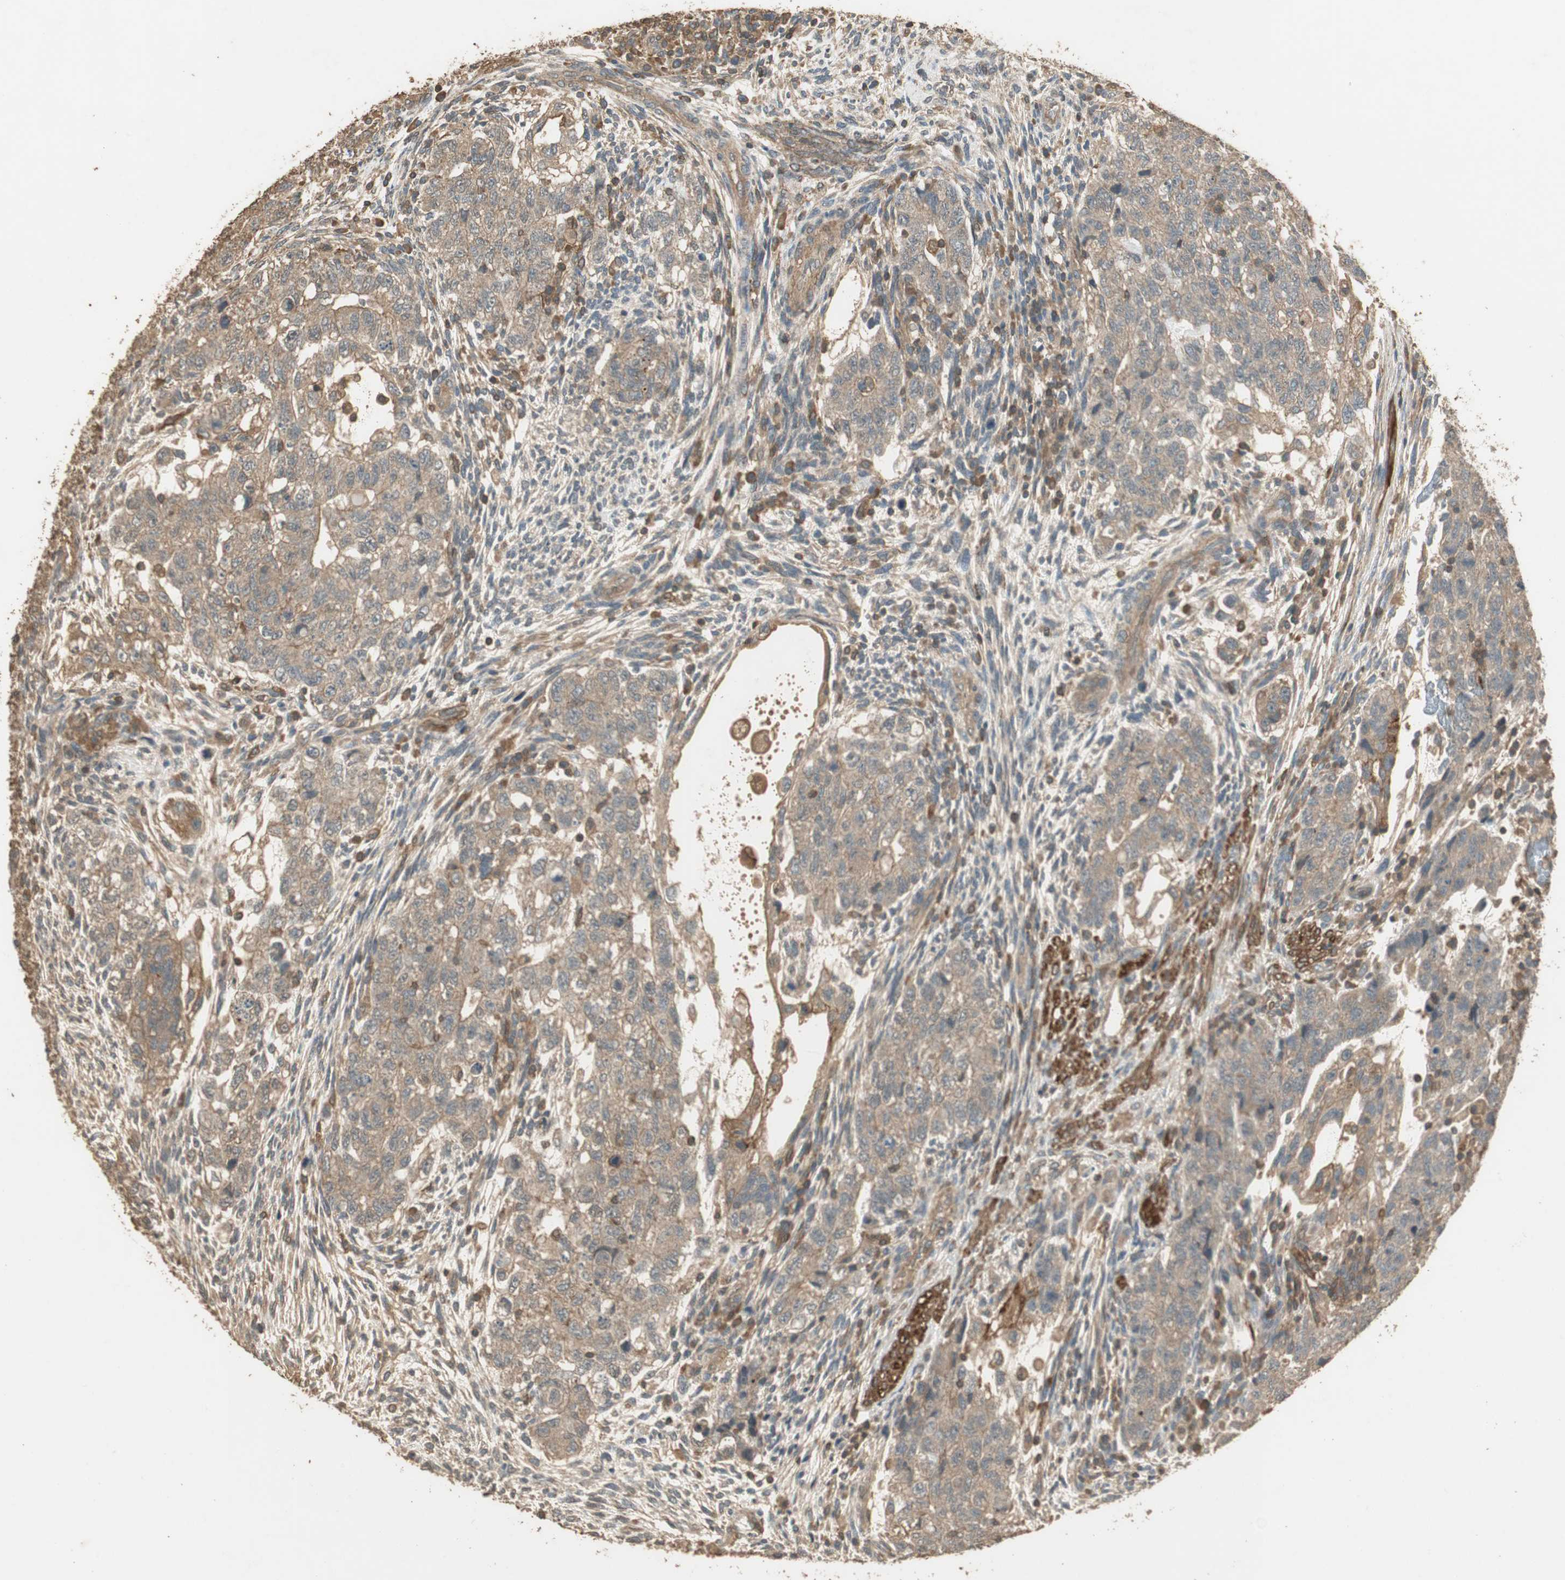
{"staining": {"intensity": "moderate", "quantity": ">75%", "location": "cytoplasmic/membranous"}, "tissue": "testis cancer", "cell_type": "Tumor cells", "image_type": "cancer", "snomed": [{"axis": "morphology", "description": "Normal tissue, NOS"}, {"axis": "morphology", "description": "Carcinoma, Embryonal, NOS"}, {"axis": "topography", "description": "Testis"}], "caption": "Embryonal carcinoma (testis) stained for a protein (brown) displays moderate cytoplasmic/membranous positive positivity in about >75% of tumor cells.", "gene": "USP2", "patient": {"sex": "male", "age": 36}}